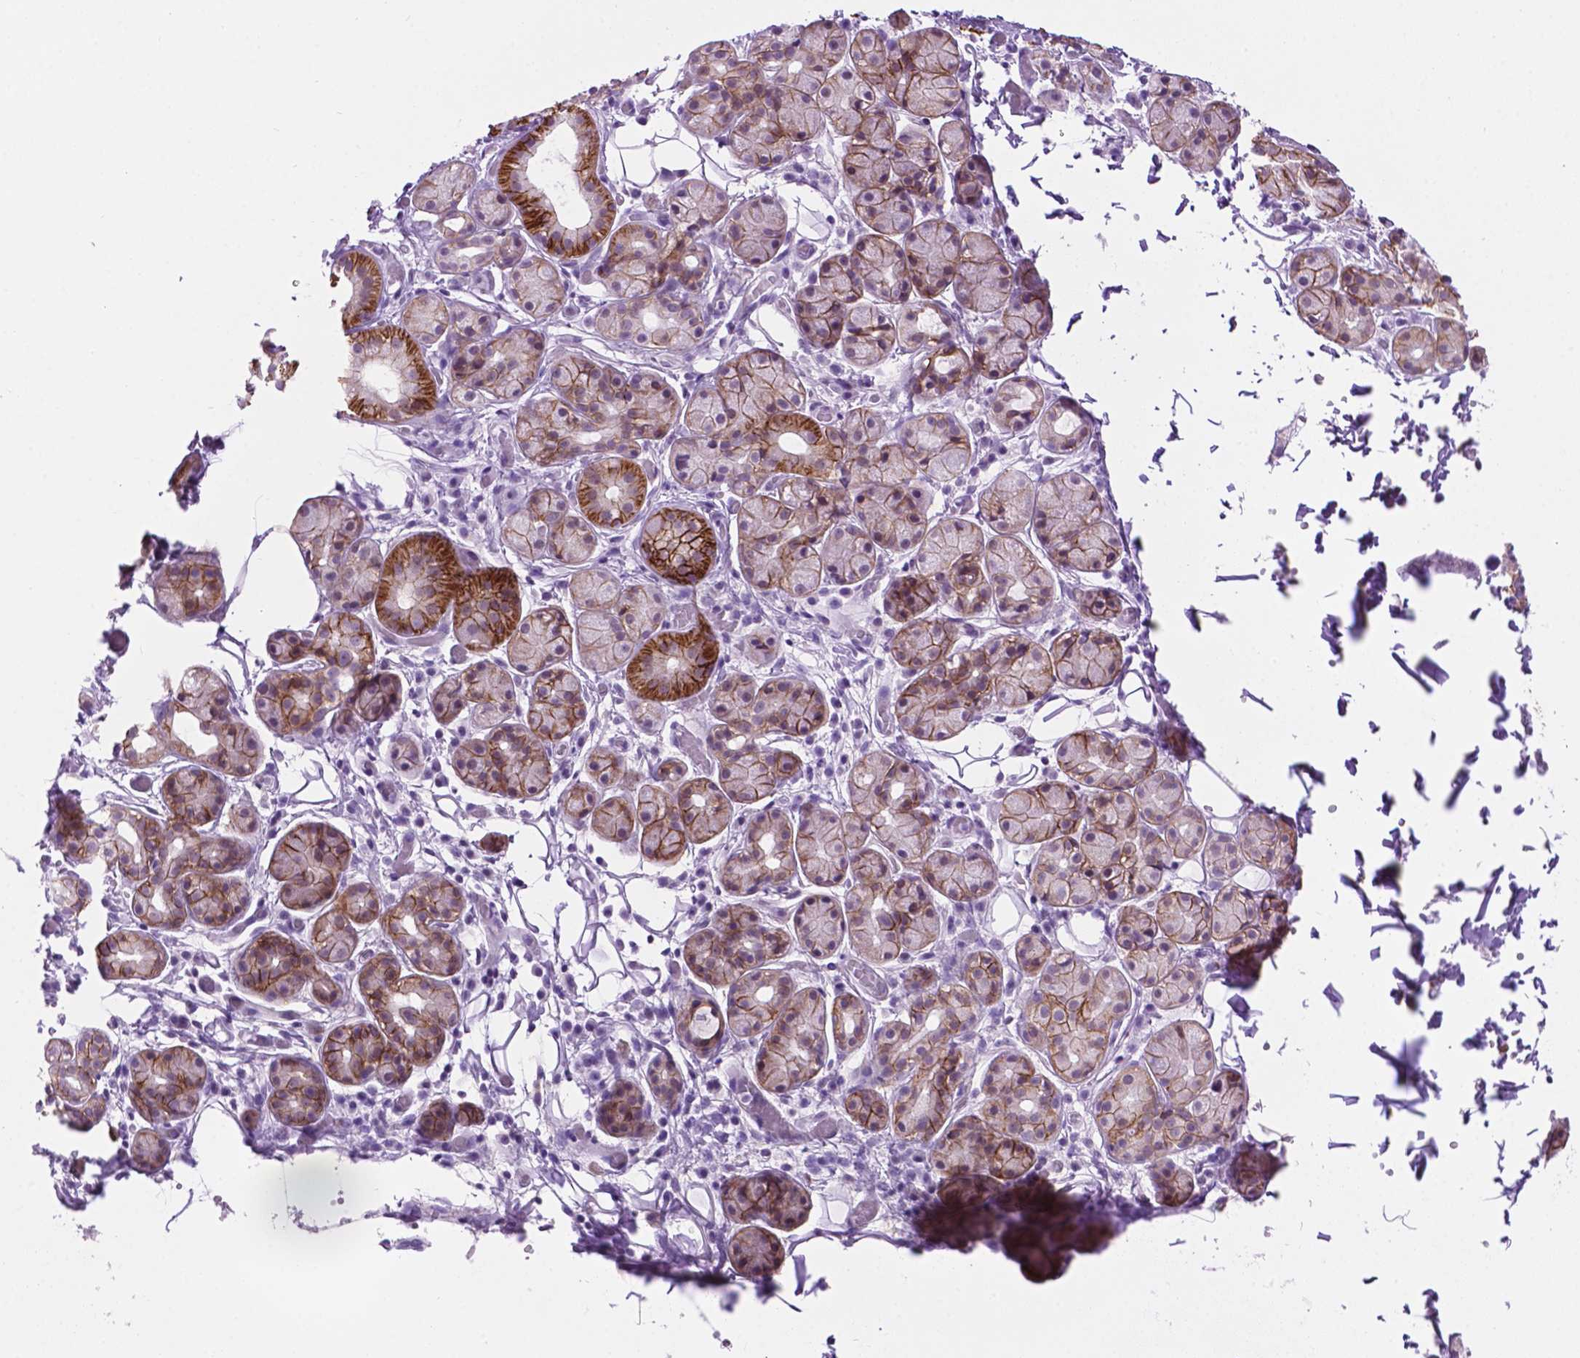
{"staining": {"intensity": "strong", "quantity": "<25%", "location": "cytoplasmic/membranous"}, "tissue": "salivary gland", "cell_type": "Glandular cells", "image_type": "normal", "snomed": [{"axis": "morphology", "description": "Normal tissue, NOS"}, {"axis": "topography", "description": "Salivary gland"}, {"axis": "topography", "description": "Peripheral nerve tissue"}], "caption": "Protein expression analysis of unremarkable human salivary gland reveals strong cytoplasmic/membranous positivity in about <25% of glandular cells.", "gene": "TACSTD2", "patient": {"sex": "male", "age": 71}}